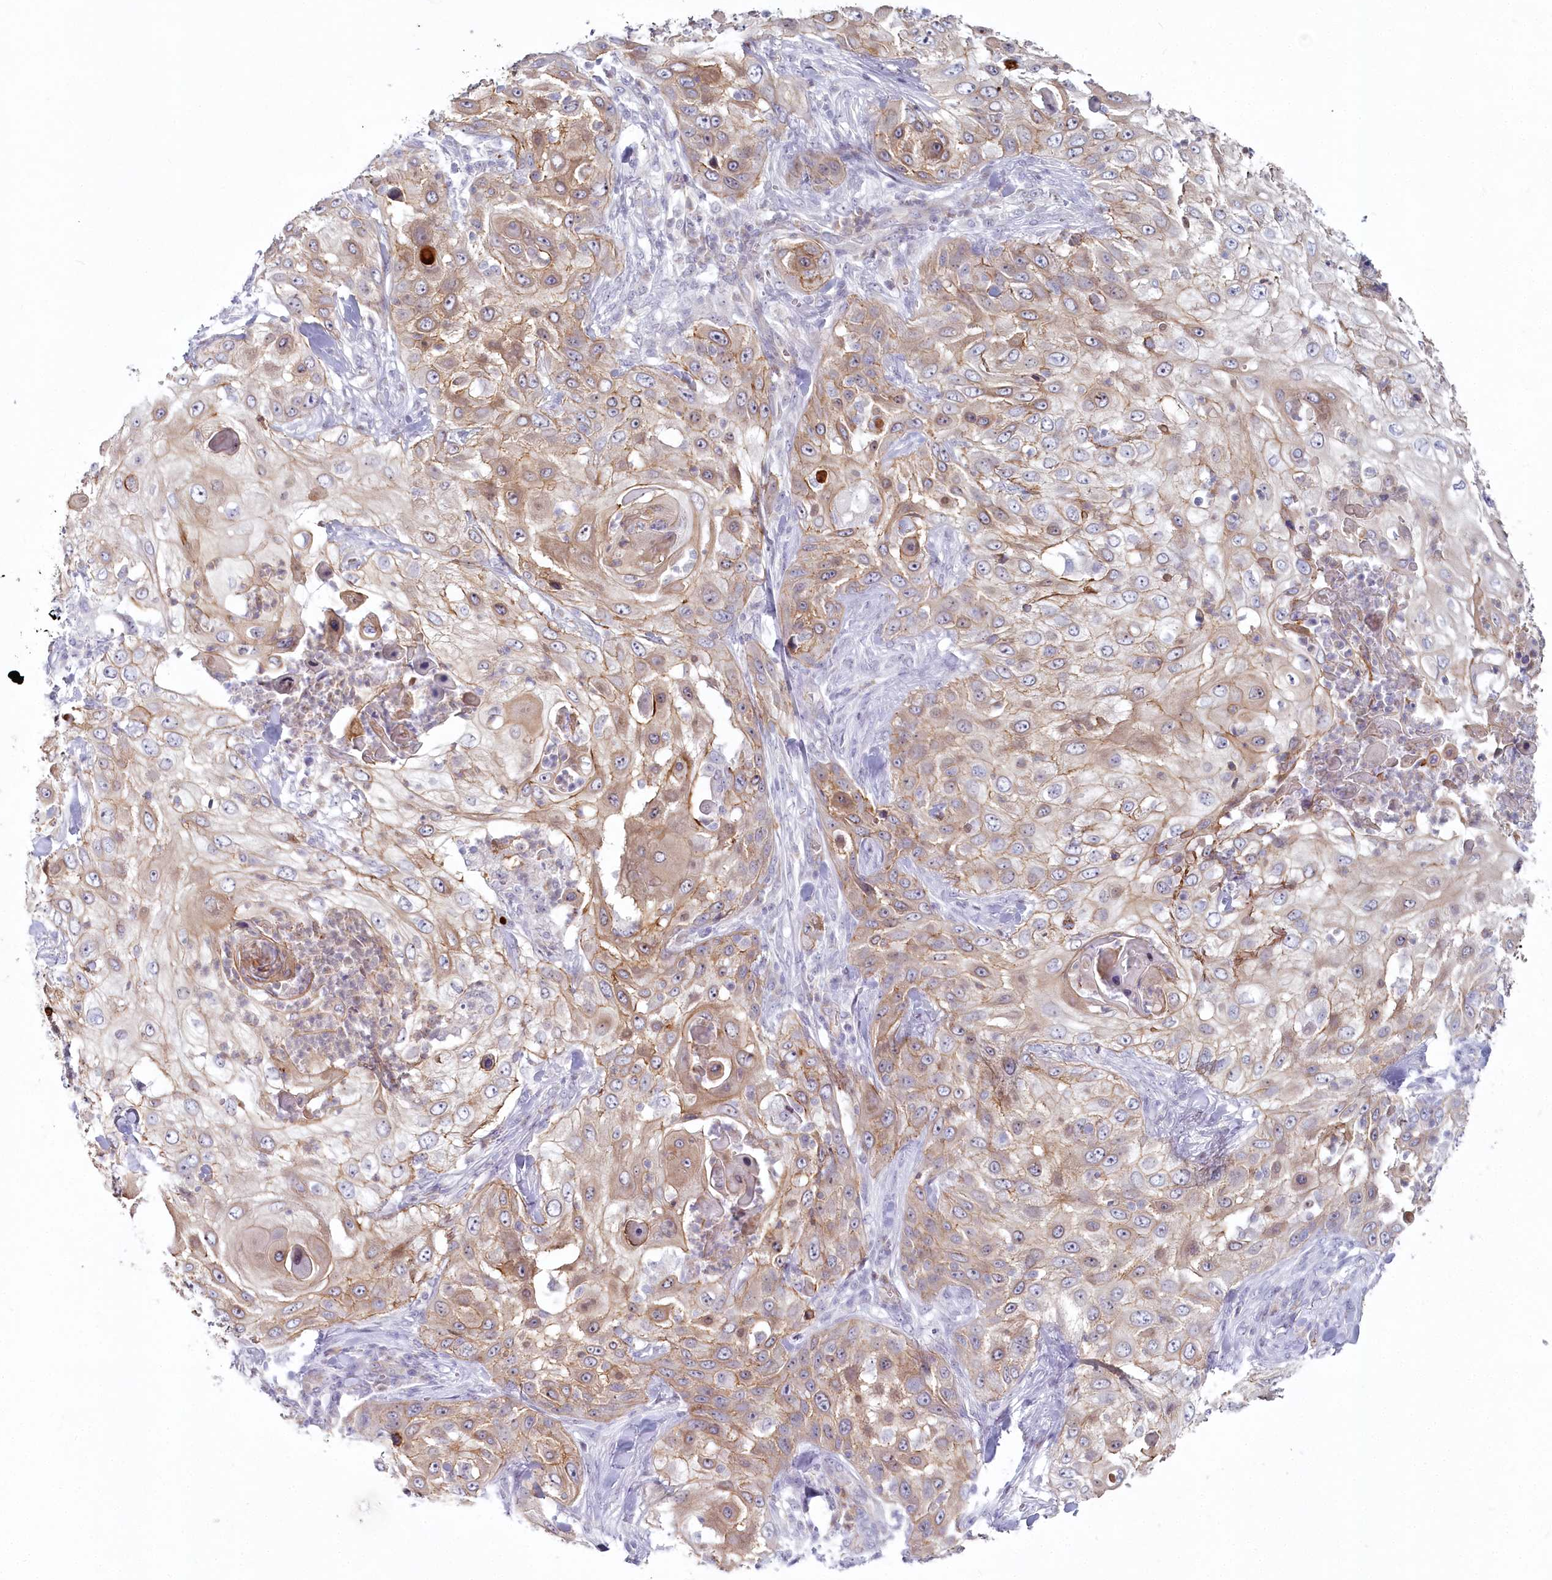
{"staining": {"intensity": "moderate", "quantity": ">75%", "location": "cytoplasmic/membranous"}, "tissue": "skin cancer", "cell_type": "Tumor cells", "image_type": "cancer", "snomed": [{"axis": "morphology", "description": "Squamous cell carcinoma, NOS"}, {"axis": "topography", "description": "Skin"}], "caption": "A medium amount of moderate cytoplasmic/membranous positivity is seen in about >75% of tumor cells in squamous cell carcinoma (skin) tissue.", "gene": "ABHD8", "patient": {"sex": "female", "age": 44}}